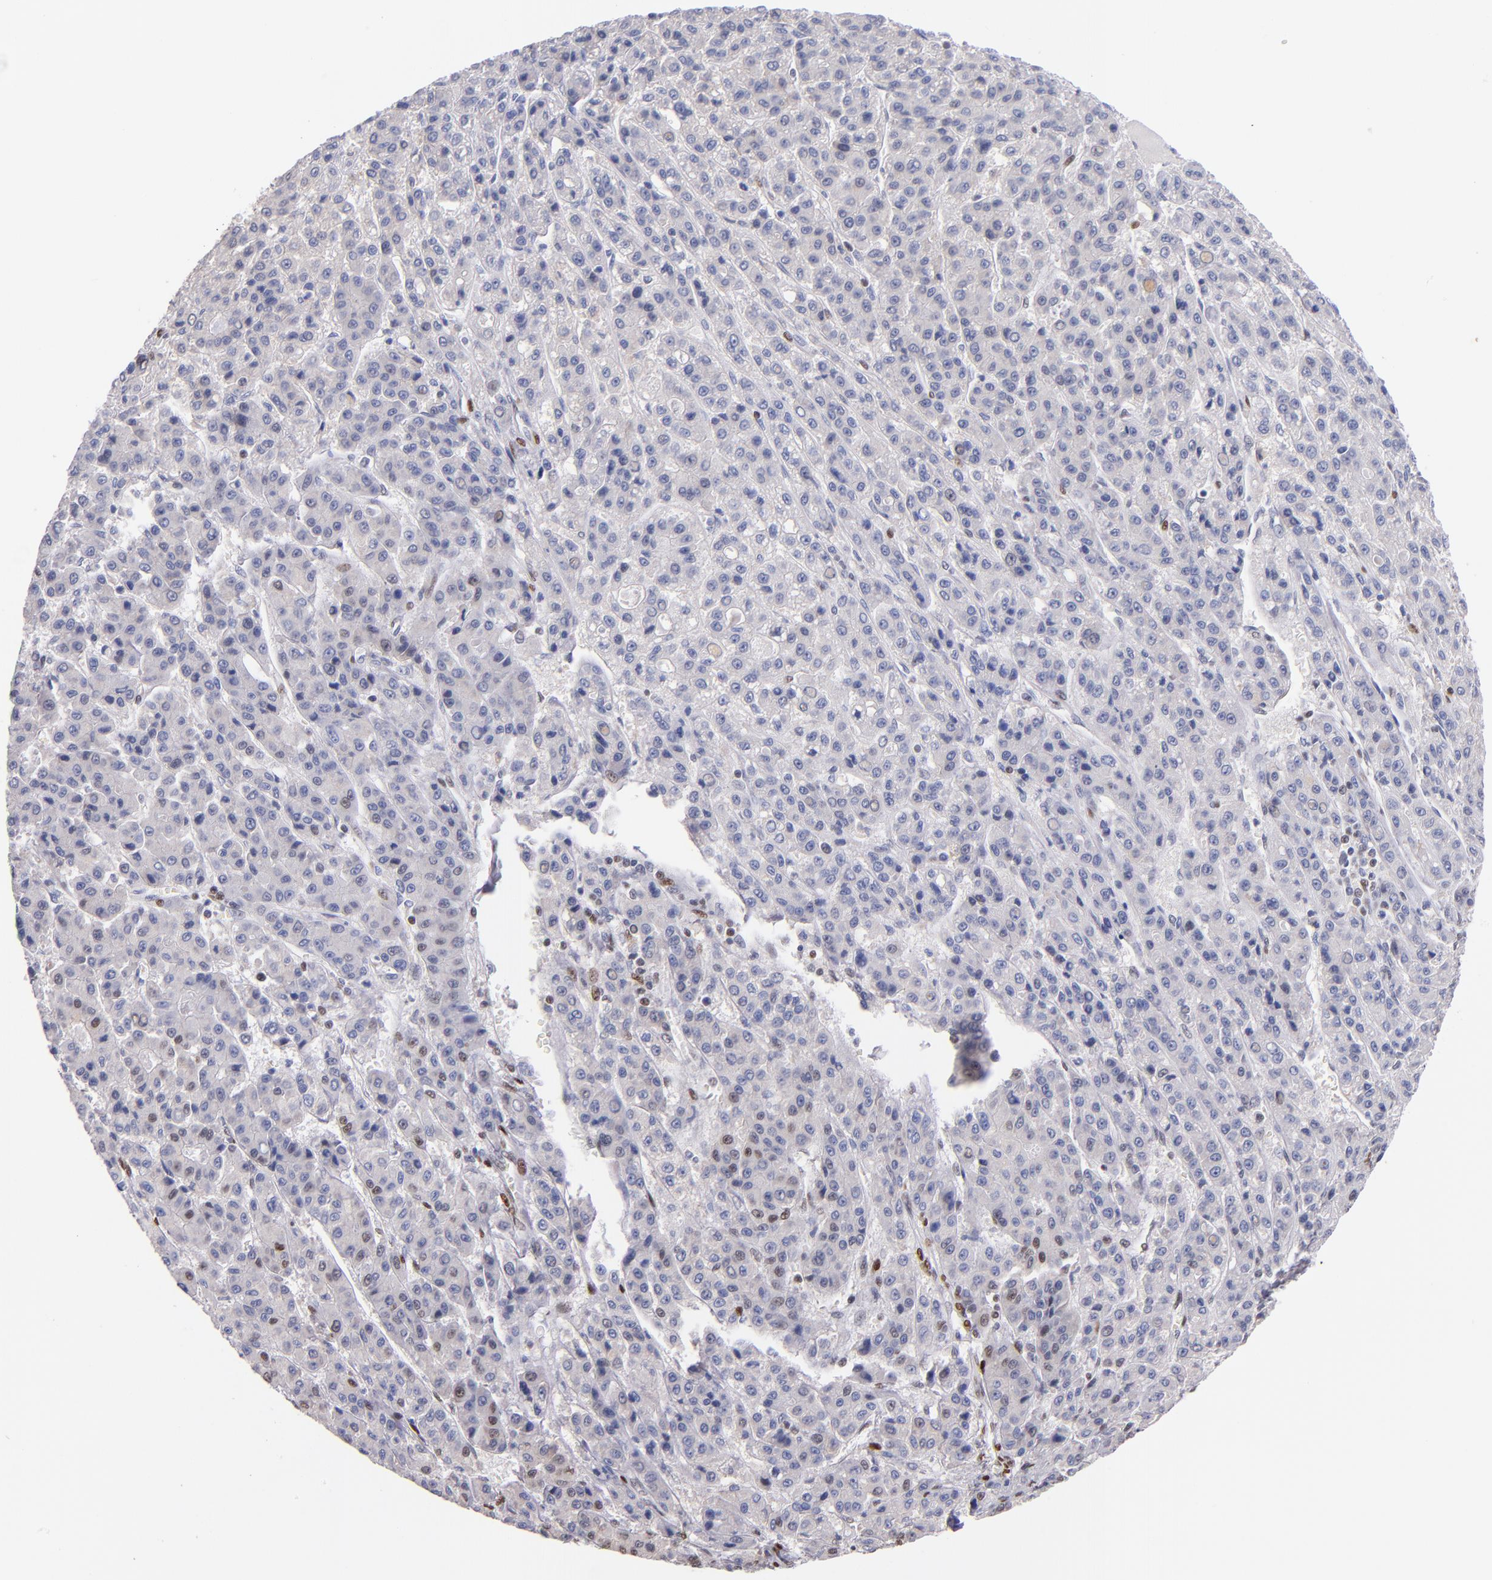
{"staining": {"intensity": "negative", "quantity": "none", "location": "none"}, "tissue": "liver cancer", "cell_type": "Tumor cells", "image_type": "cancer", "snomed": [{"axis": "morphology", "description": "Carcinoma, Hepatocellular, NOS"}, {"axis": "topography", "description": "Liver"}], "caption": "Immunohistochemical staining of human liver cancer (hepatocellular carcinoma) reveals no significant positivity in tumor cells.", "gene": "SRF", "patient": {"sex": "male", "age": 70}}